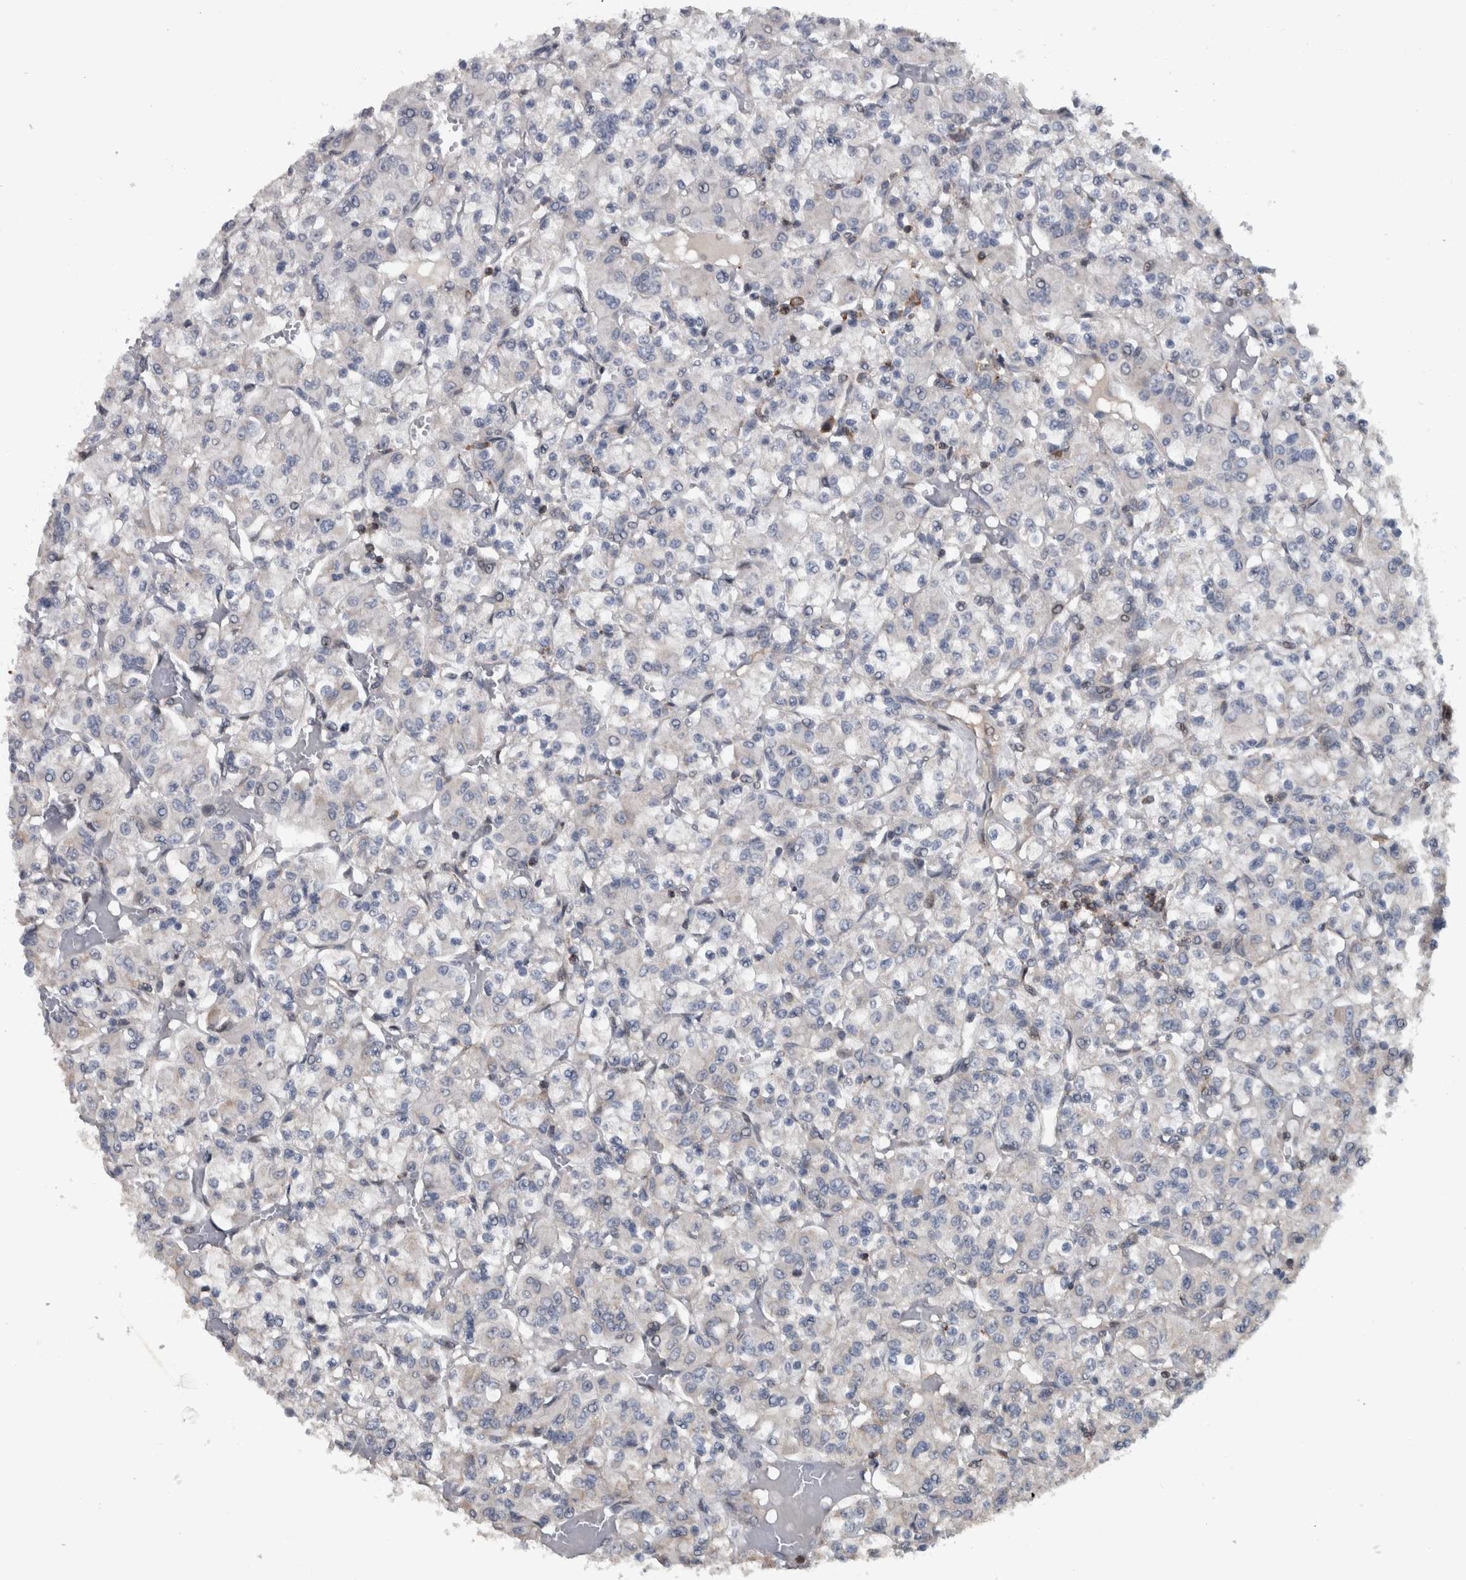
{"staining": {"intensity": "negative", "quantity": "none", "location": "none"}, "tissue": "renal cancer", "cell_type": "Tumor cells", "image_type": "cancer", "snomed": [{"axis": "morphology", "description": "Adenocarcinoma, NOS"}, {"axis": "topography", "description": "Kidney"}], "caption": "Micrograph shows no significant protein positivity in tumor cells of renal adenocarcinoma.", "gene": "BAIAP2L1", "patient": {"sex": "female", "age": 59}}